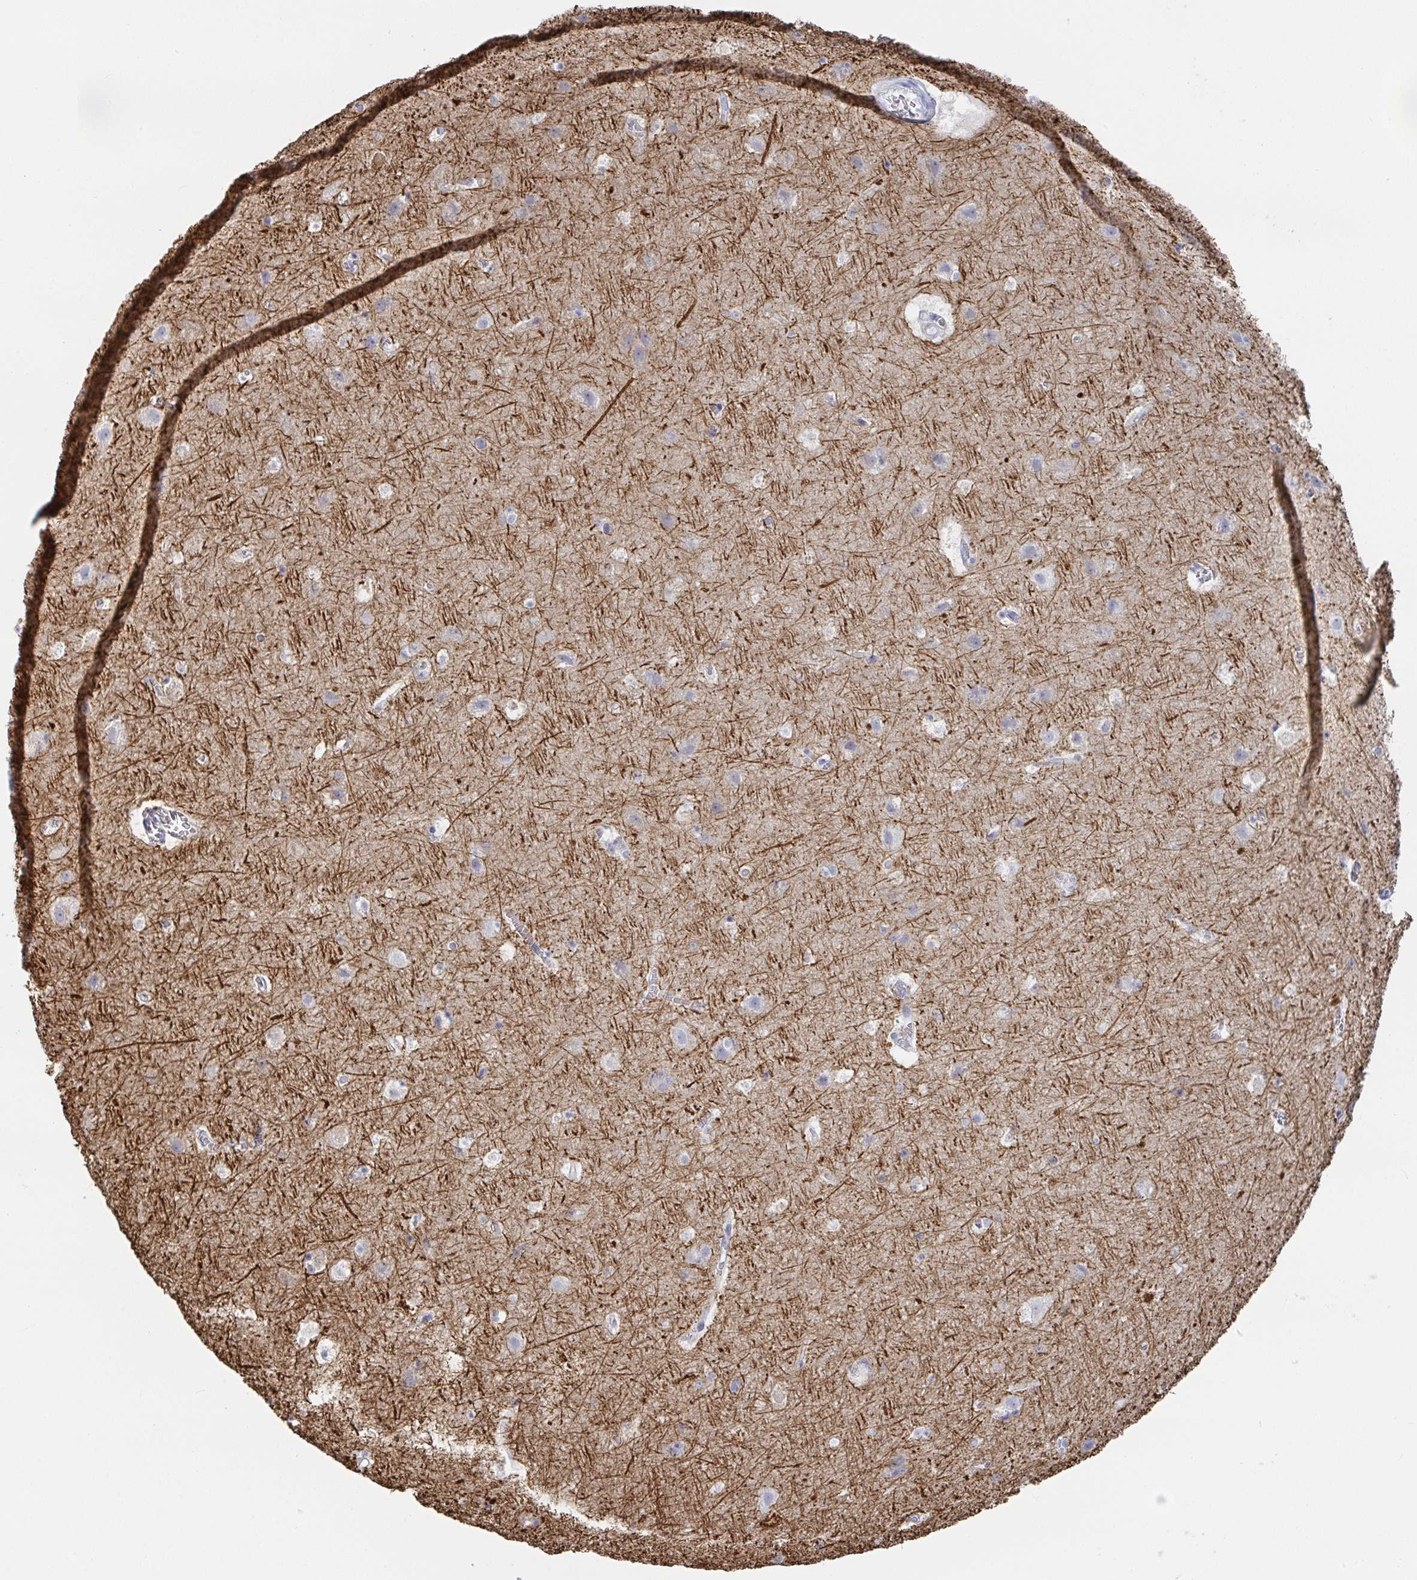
{"staining": {"intensity": "negative", "quantity": "none", "location": "none"}, "tissue": "cerebral cortex", "cell_type": "Endothelial cells", "image_type": "normal", "snomed": [{"axis": "morphology", "description": "Normal tissue, NOS"}, {"axis": "topography", "description": "Cerebral cortex"}], "caption": "The image reveals no staining of endothelial cells in unremarkable cerebral cortex.", "gene": "ANO5", "patient": {"sex": "female", "age": 42}}